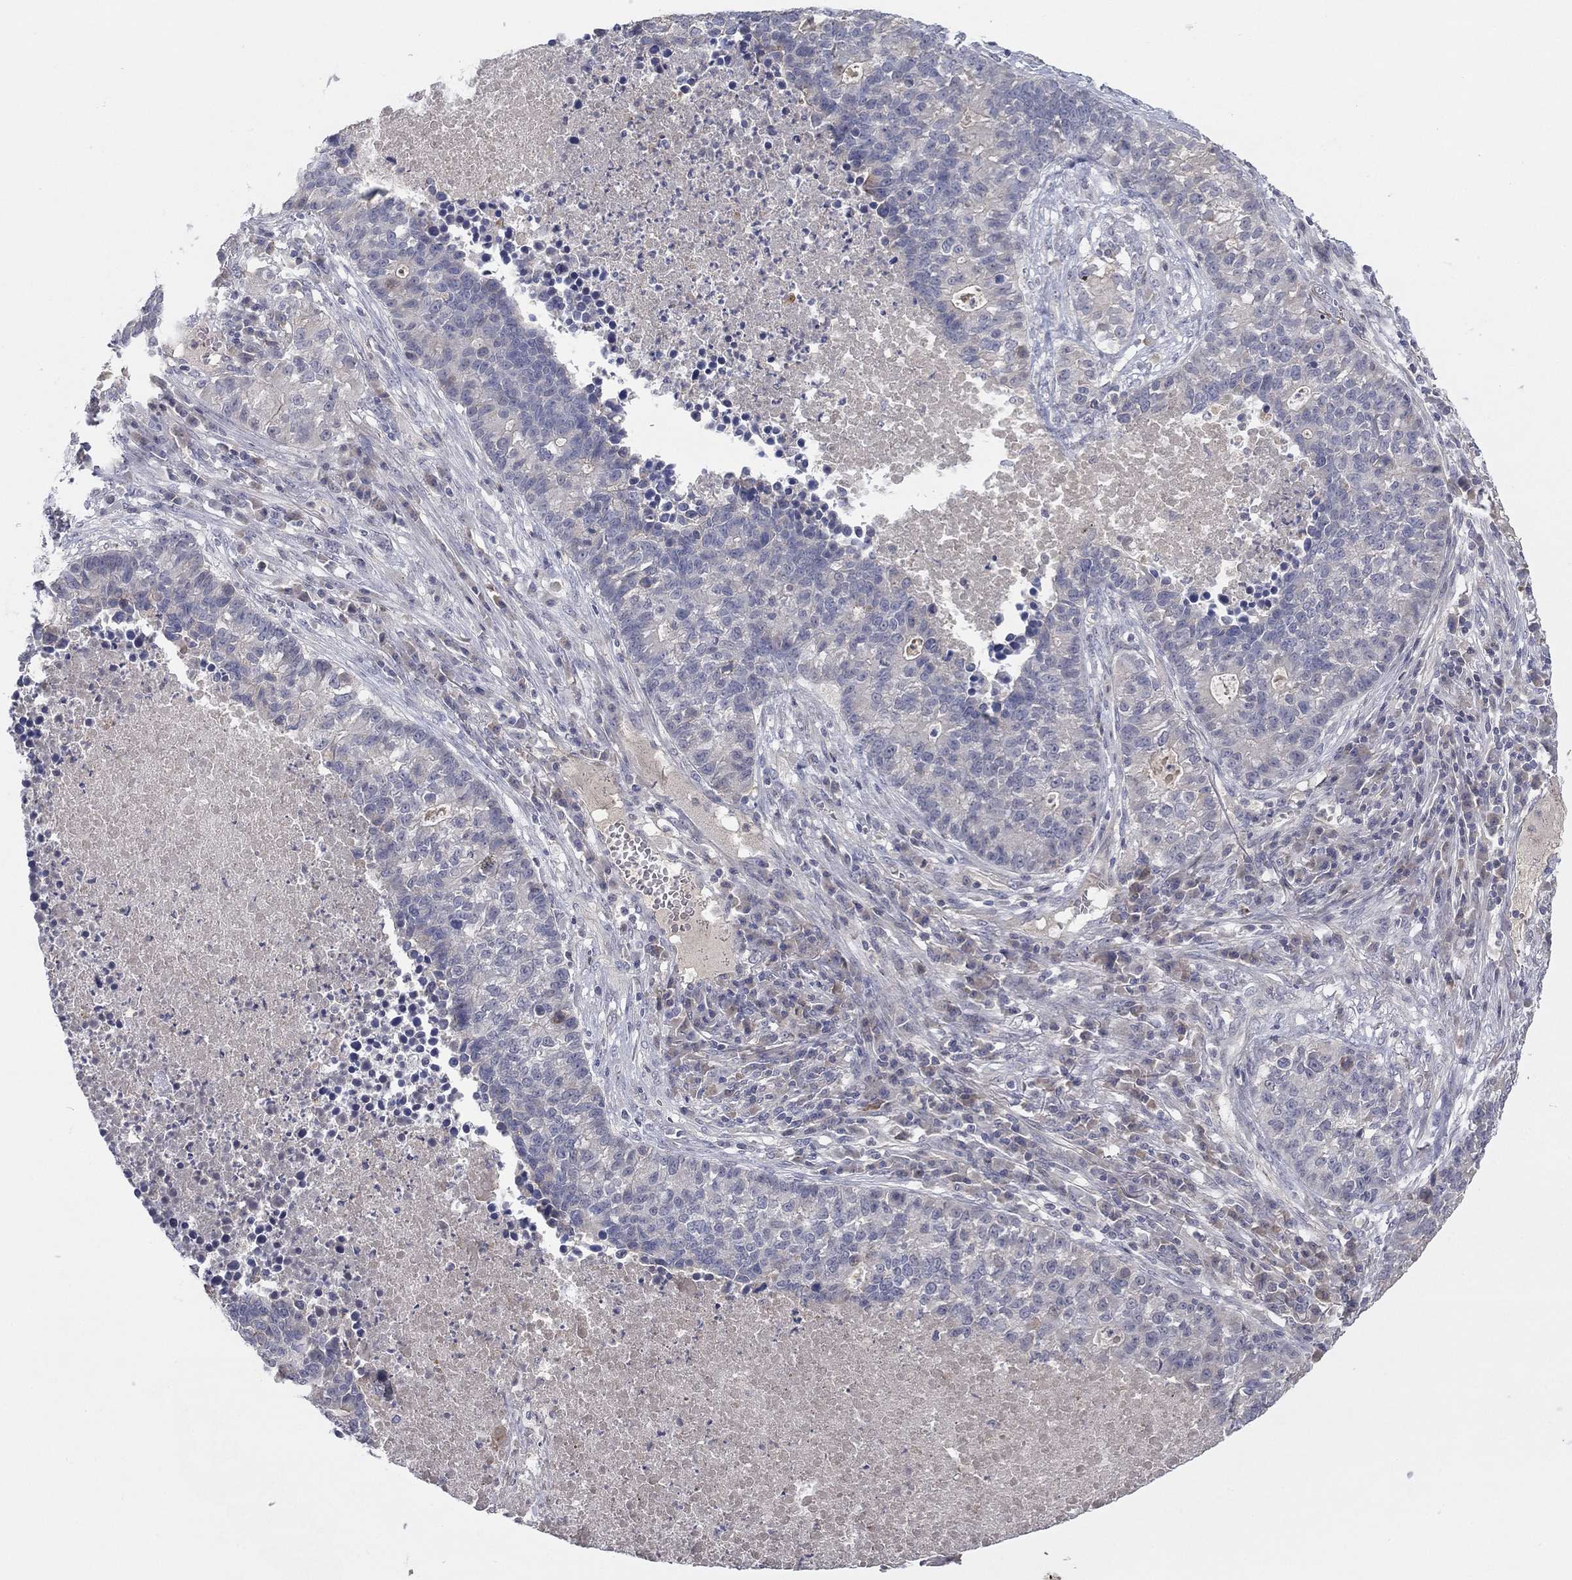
{"staining": {"intensity": "negative", "quantity": "none", "location": "none"}, "tissue": "lung cancer", "cell_type": "Tumor cells", "image_type": "cancer", "snomed": [{"axis": "morphology", "description": "Adenocarcinoma, NOS"}, {"axis": "topography", "description": "Lung"}], "caption": "Photomicrograph shows no protein expression in tumor cells of lung cancer tissue.", "gene": "AMN1", "patient": {"sex": "male", "age": 57}}